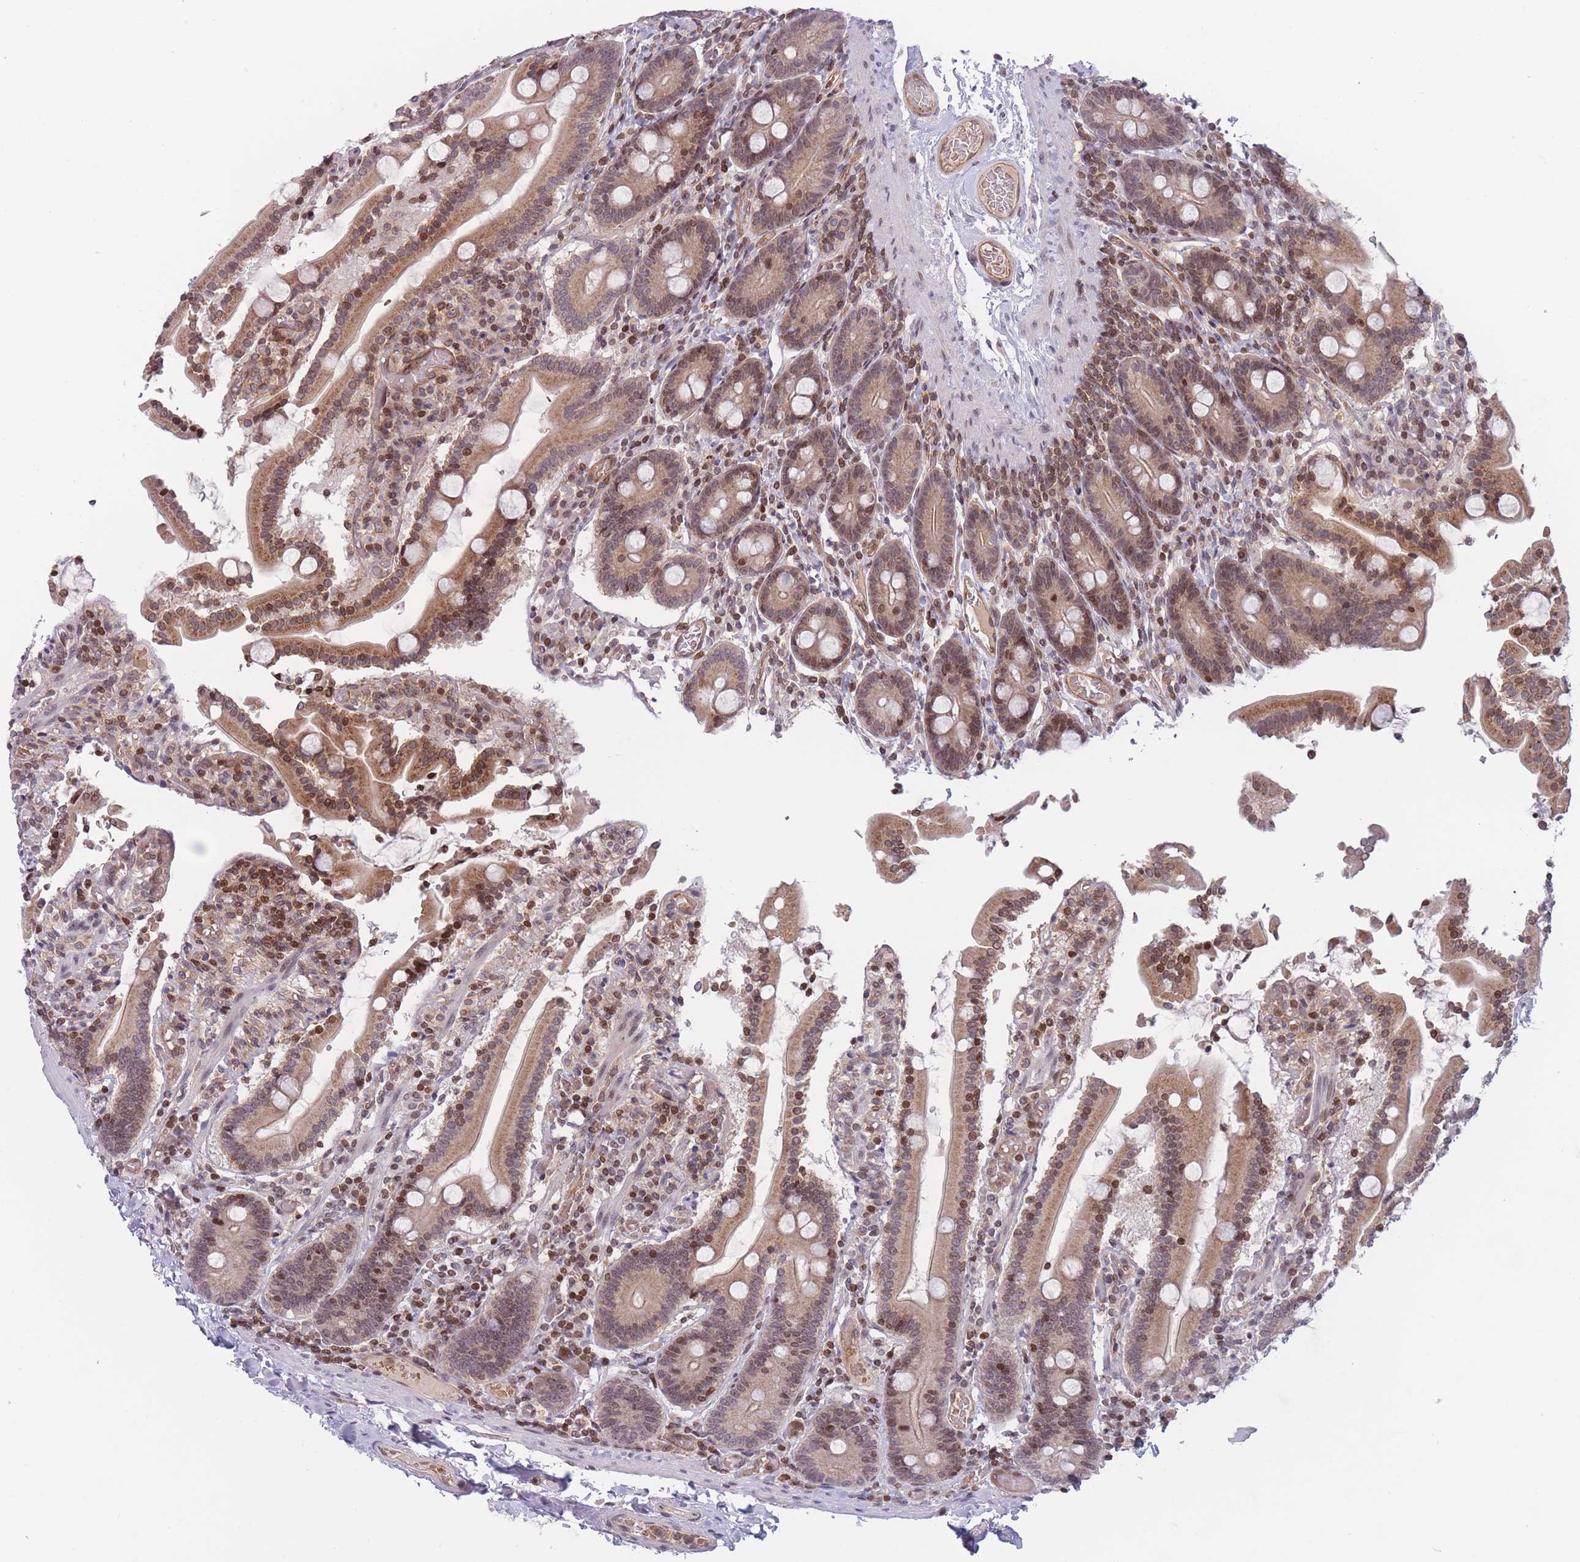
{"staining": {"intensity": "moderate", "quantity": ">75%", "location": "cytoplasmic/membranous,nuclear"}, "tissue": "duodenum", "cell_type": "Glandular cells", "image_type": "normal", "snomed": [{"axis": "morphology", "description": "Normal tissue, NOS"}, {"axis": "topography", "description": "Duodenum"}], "caption": "Immunohistochemistry (IHC) staining of benign duodenum, which exhibits medium levels of moderate cytoplasmic/membranous,nuclear positivity in approximately >75% of glandular cells indicating moderate cytoplasmic/membranous,nuclear protein expression. The staining was performed using DAB (brown) for protein detection and nuclei were counterstained in hematoxylin (blue).", "gene": "SLC35F5", "patient": {"sex": "male", "age": 55}}